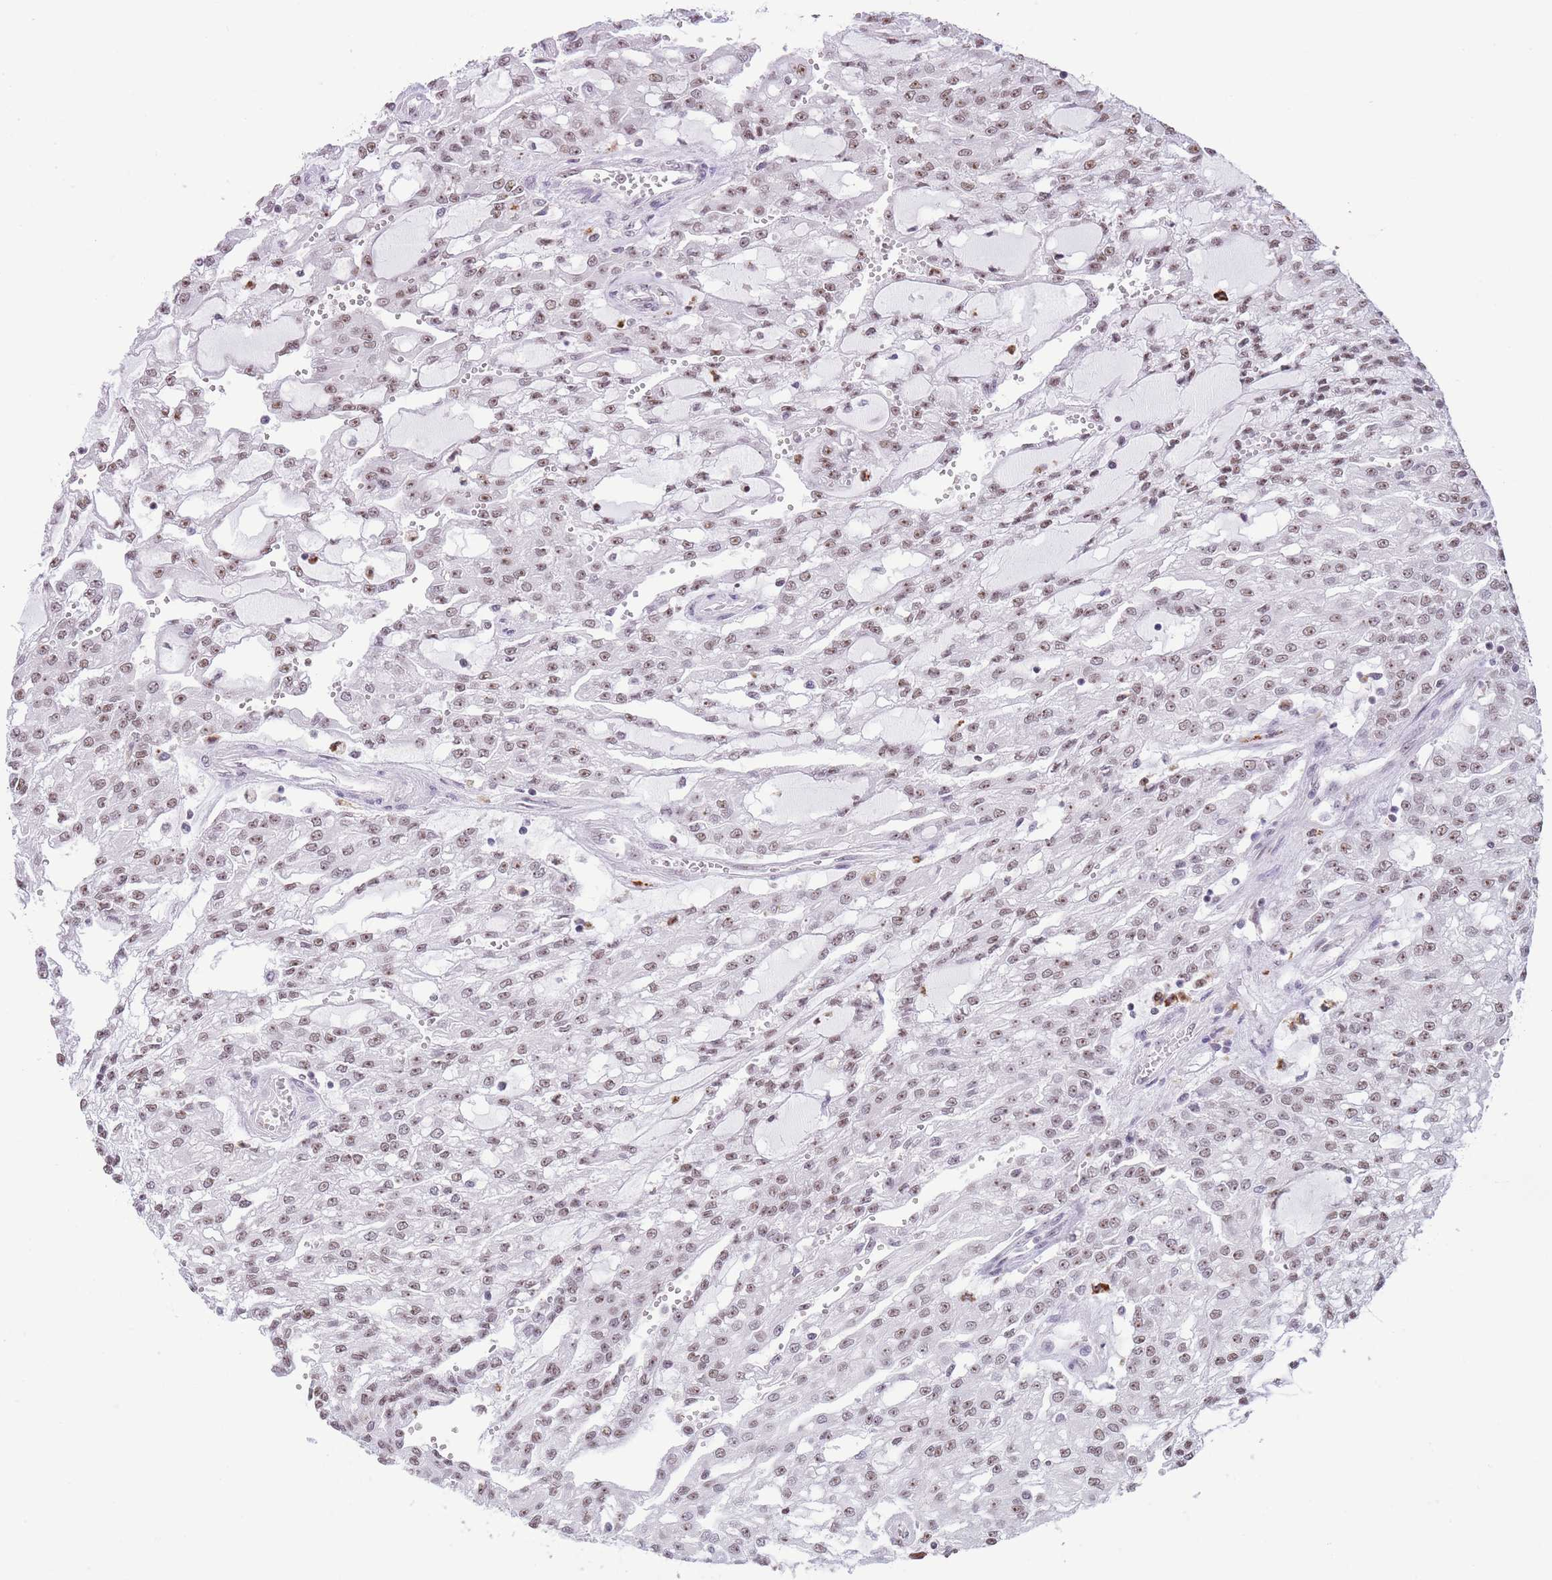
{"staining": {"intensity": "moderate", "quantity": ">75%", "location": "nuclear"}, "tissue": "renal cancer", "cell_type": "Tumor cells", "image_type": "cancer", "snomed": [{"axis": "morphology", "description": "Adenocarcinoma, NOS"}, {"axis": "topography", "description": "Kidney"}], "caption": "Protein analysis of renal adenocarcinoma tissue shows moderate nuclear staining in approximately >75% of tumor cells.", "gene": "EVC2", "patient": {"sex": "male", "age": 63}}